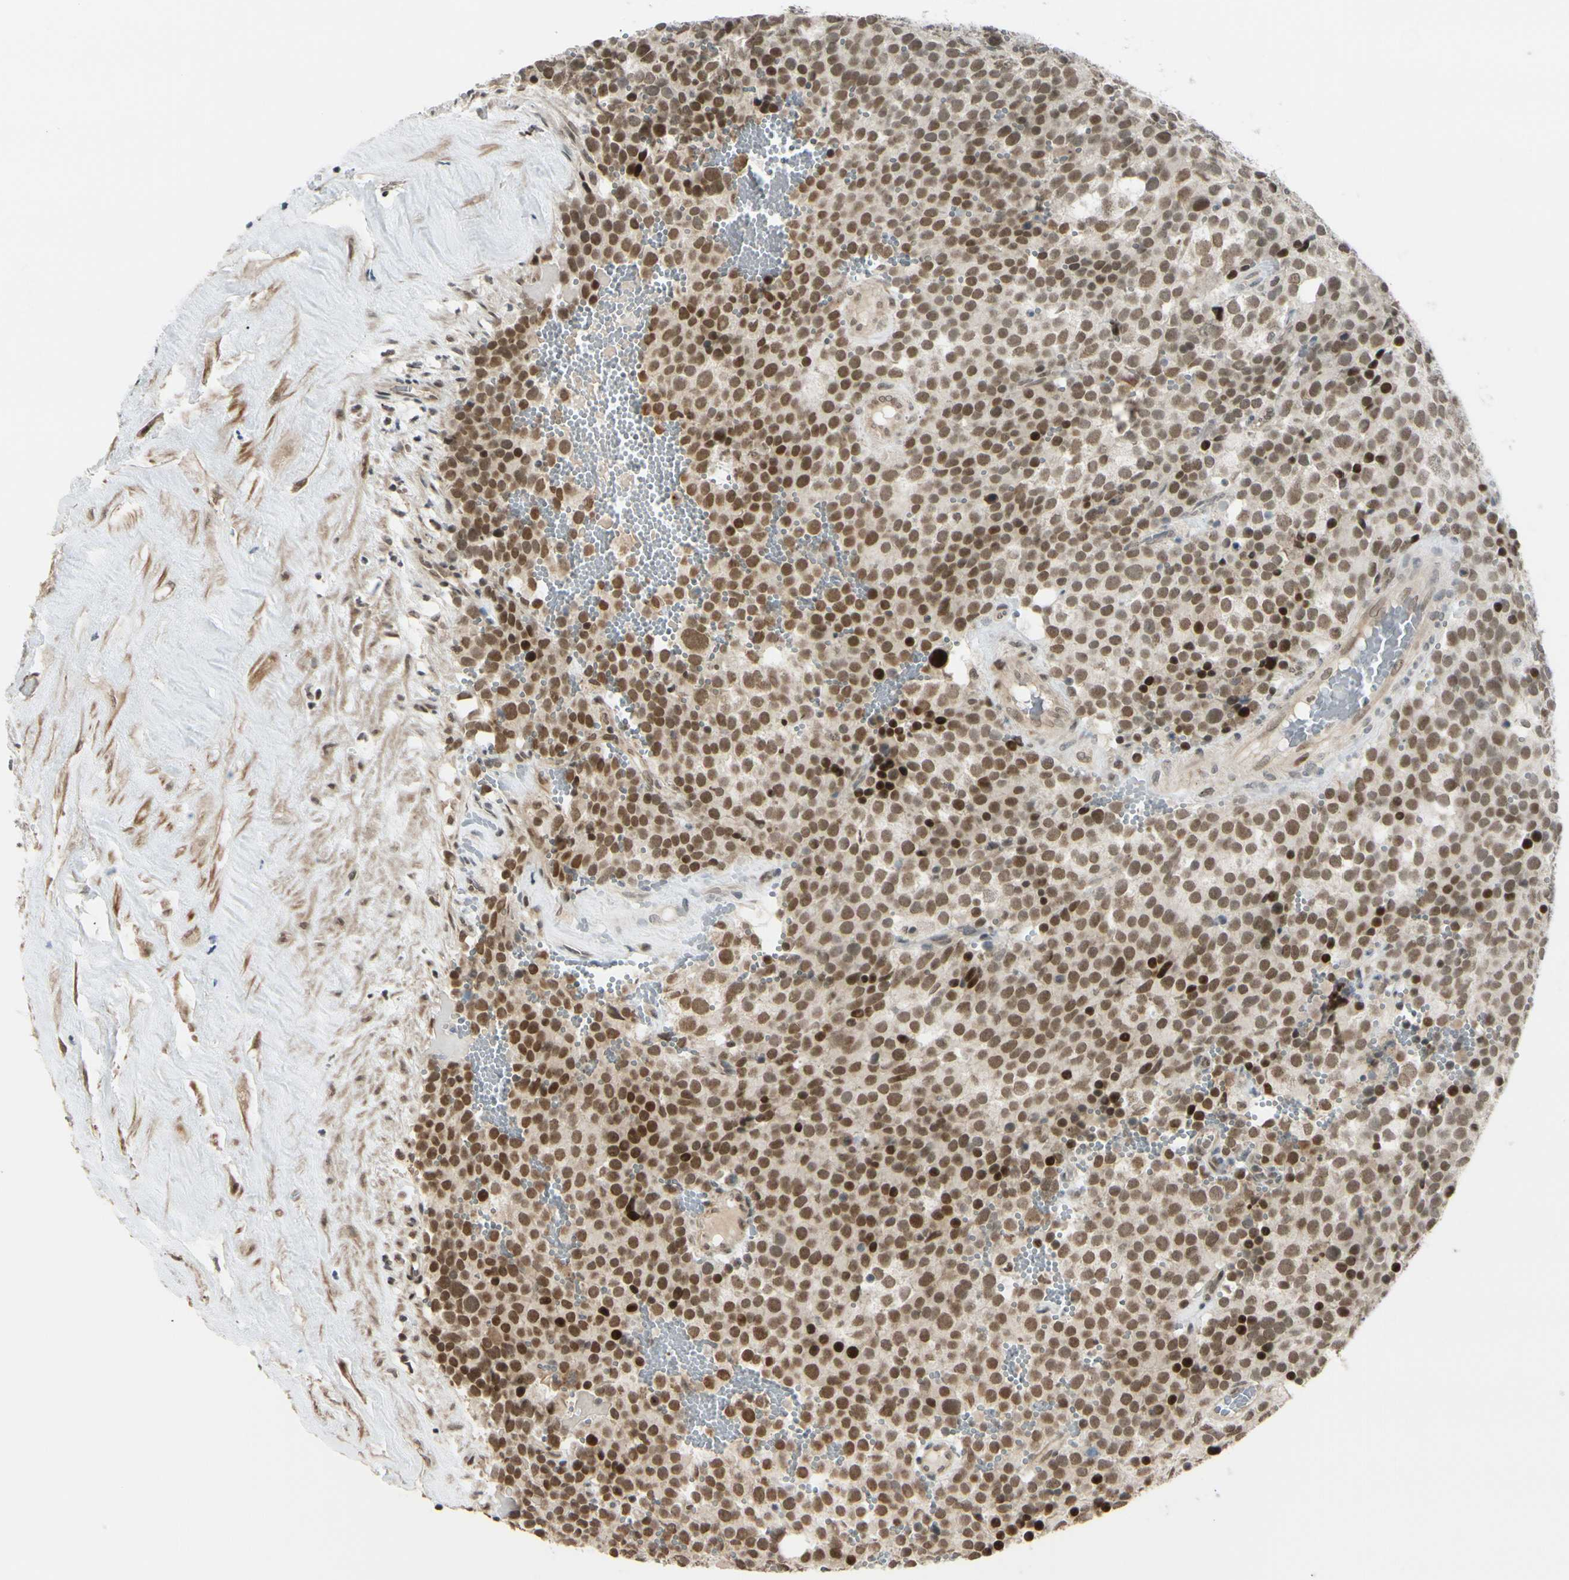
{"staining": {"intensity": "strong", "quantity": ">75%", "location": "nuclear"}, "tissue": "testis cancer", "cell_type": "Tumor cells", "image_type": "cancer", "snomed": [{"axis": "morphology", "description": "Seminoma, NOS"}, {"axis": "topography", "description": "Testis"}], "caption": "An immunohistochemistry (IHC) micrograph of neoplastic tissue is shown. Protein staining in brown labels strong nuclear positivity in testis seminoma within tumor cells. The staining was performed using DAB (3,3'-diaminobenzidine), with brown indicating positive protein expression. Nuclei are stained blue with hematoxylin.", "gene": "BRMS1", "patient": {"sex": "male", "age": 71}}